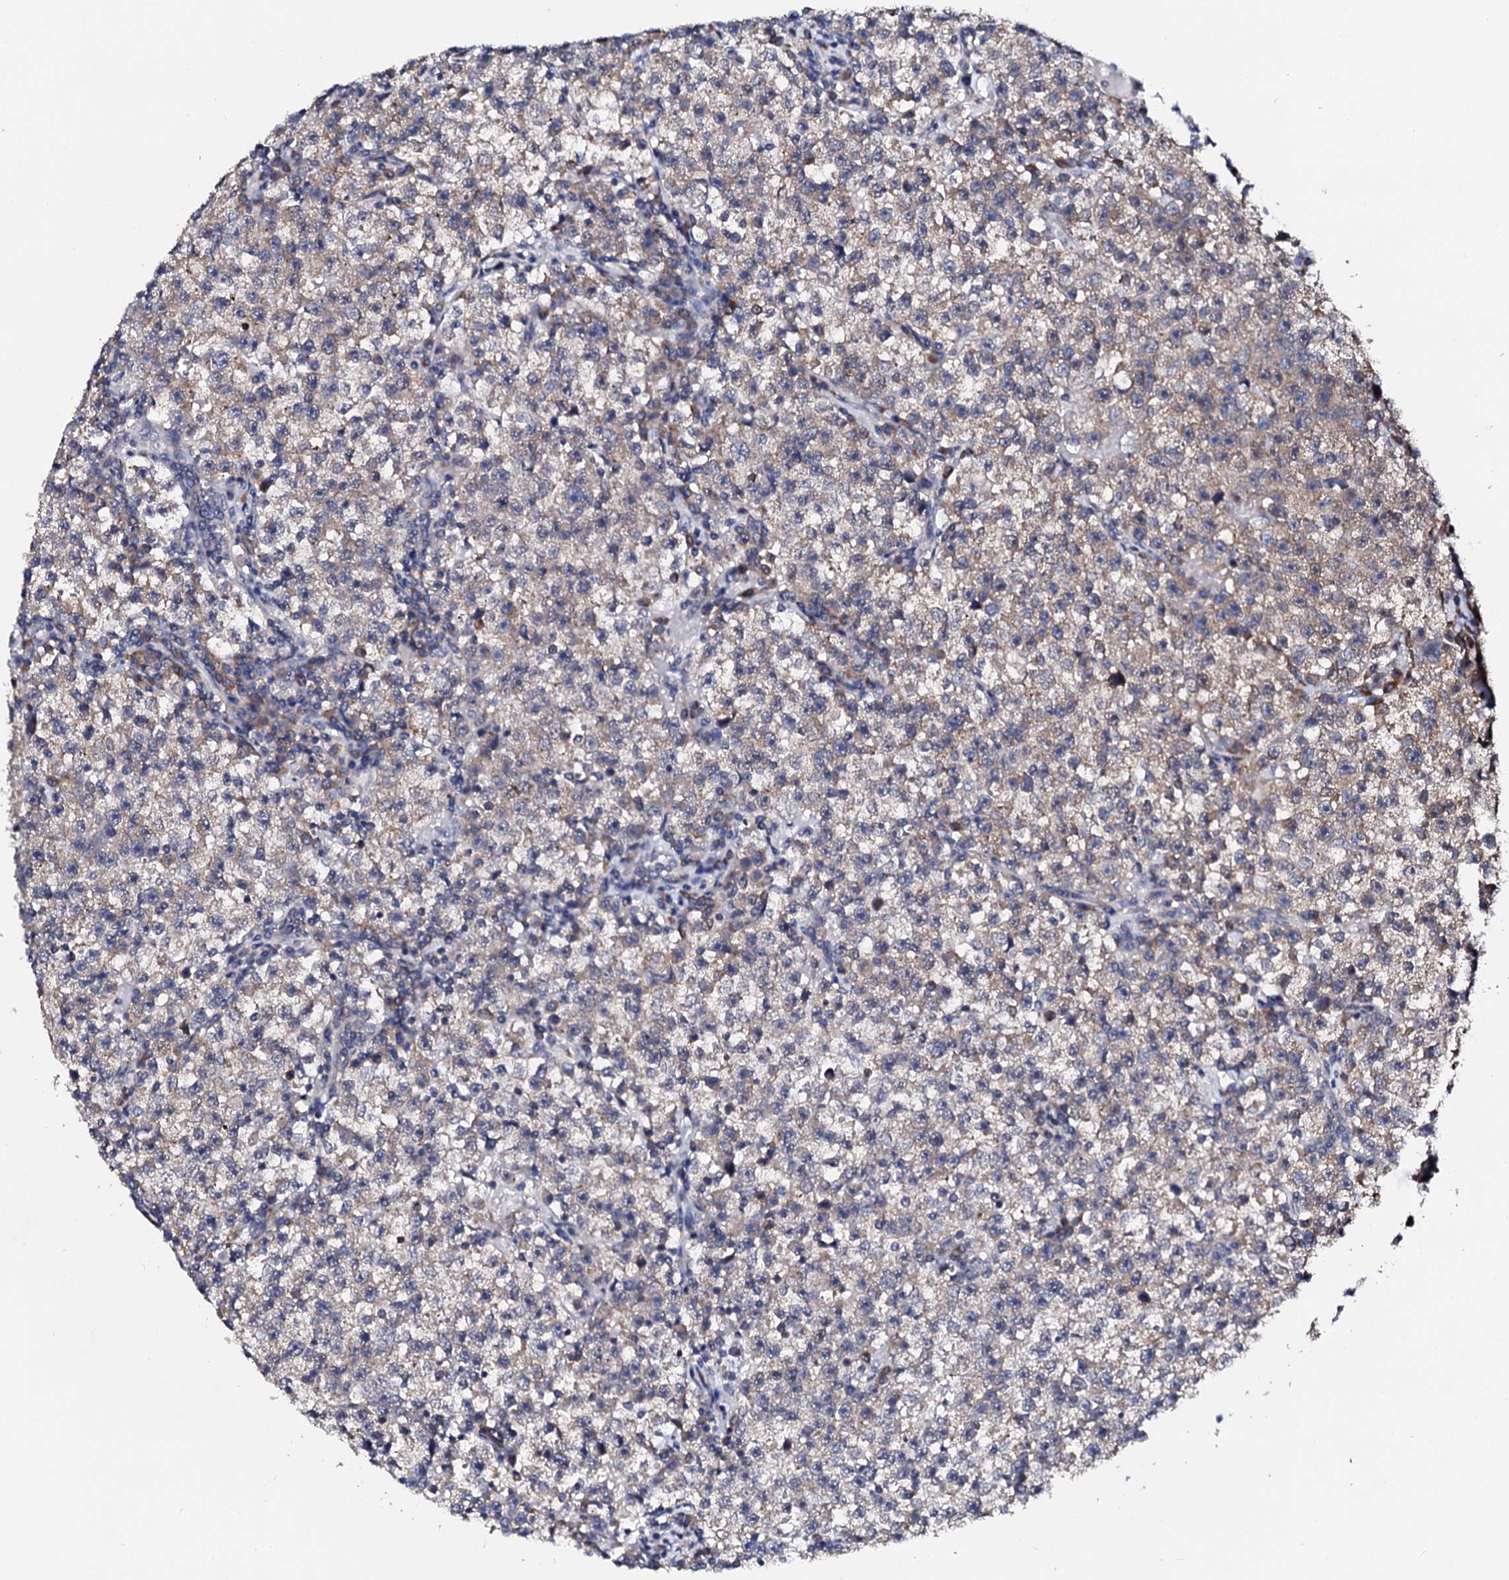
{"staining": {"intensity": "weak", "quantity": "<25%", "location": "cytoplasmic/membranous"}, "tissue": "testis cancer", "cell_type": "Tumor cells", "image_type": "cancer", "snomed": [{"axis": "morphology", "description": "Seminoma, NOS"}, {"axis": "topography", "description": "Testis"}], "caption": "DAB immunohistochemical staining of human testis seminoma shows no significant positivity in tumor cells.", "gene": "NUP58", "patient": {"sex": "male", "age": 22}}